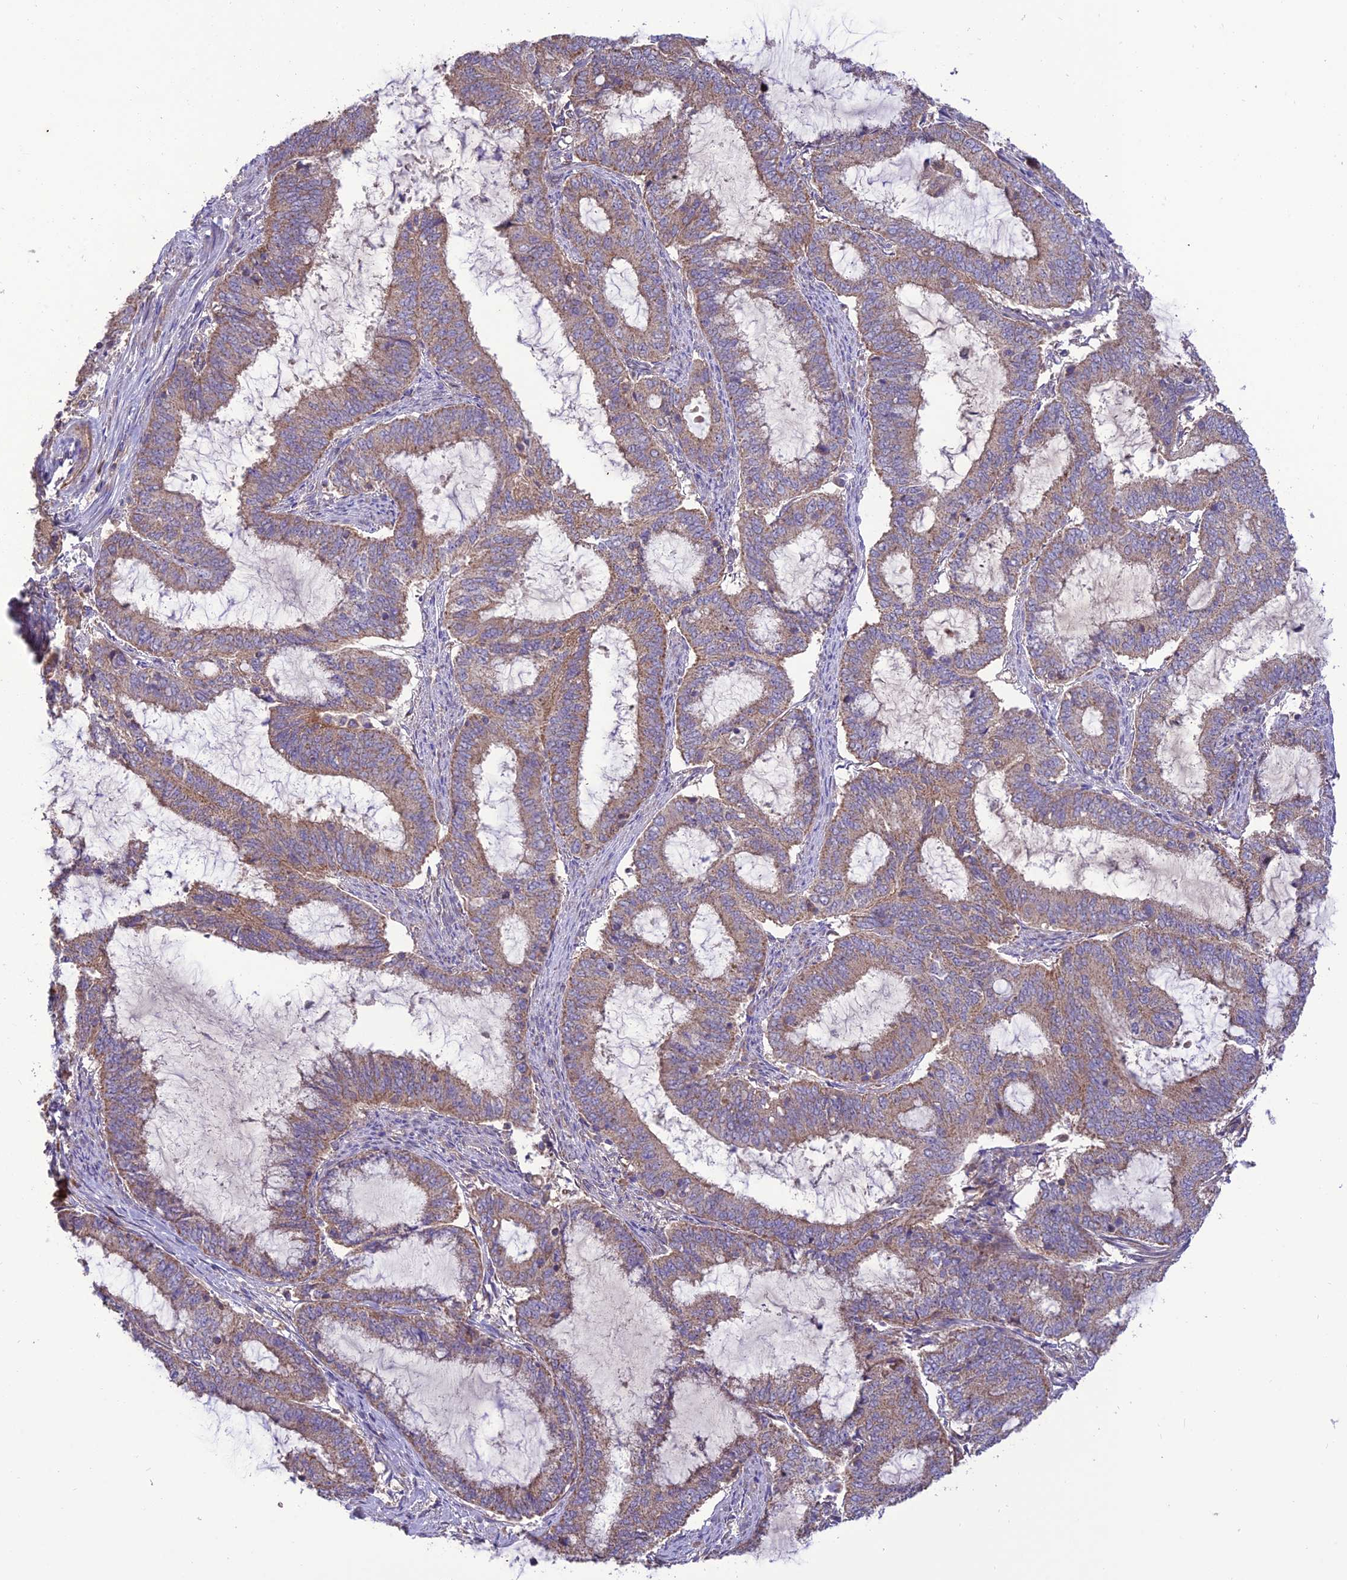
{"staining": {"intensity": "moderate", "quantity": "25%-75%", "location": "cytoplasmic/membranous"}, "tissue": "endometrial cancer", "cell_type": "Tumor cells", "image_type": "cancer", "snomed": [{"axis": "morphology", "description": "Adenocarcinoma, NOS"}, {"axis": "topography", "description": "Endometrium"}], "caption": "Immunohistochemical staining of human endometrial cancer demonstrates medium levels of moderate cytoplasmic/membranous protein expression in about 25%-75% of tumor cells.", "gene": "NDUFAF1", "patient": {"sex": "female", "age": 51}}